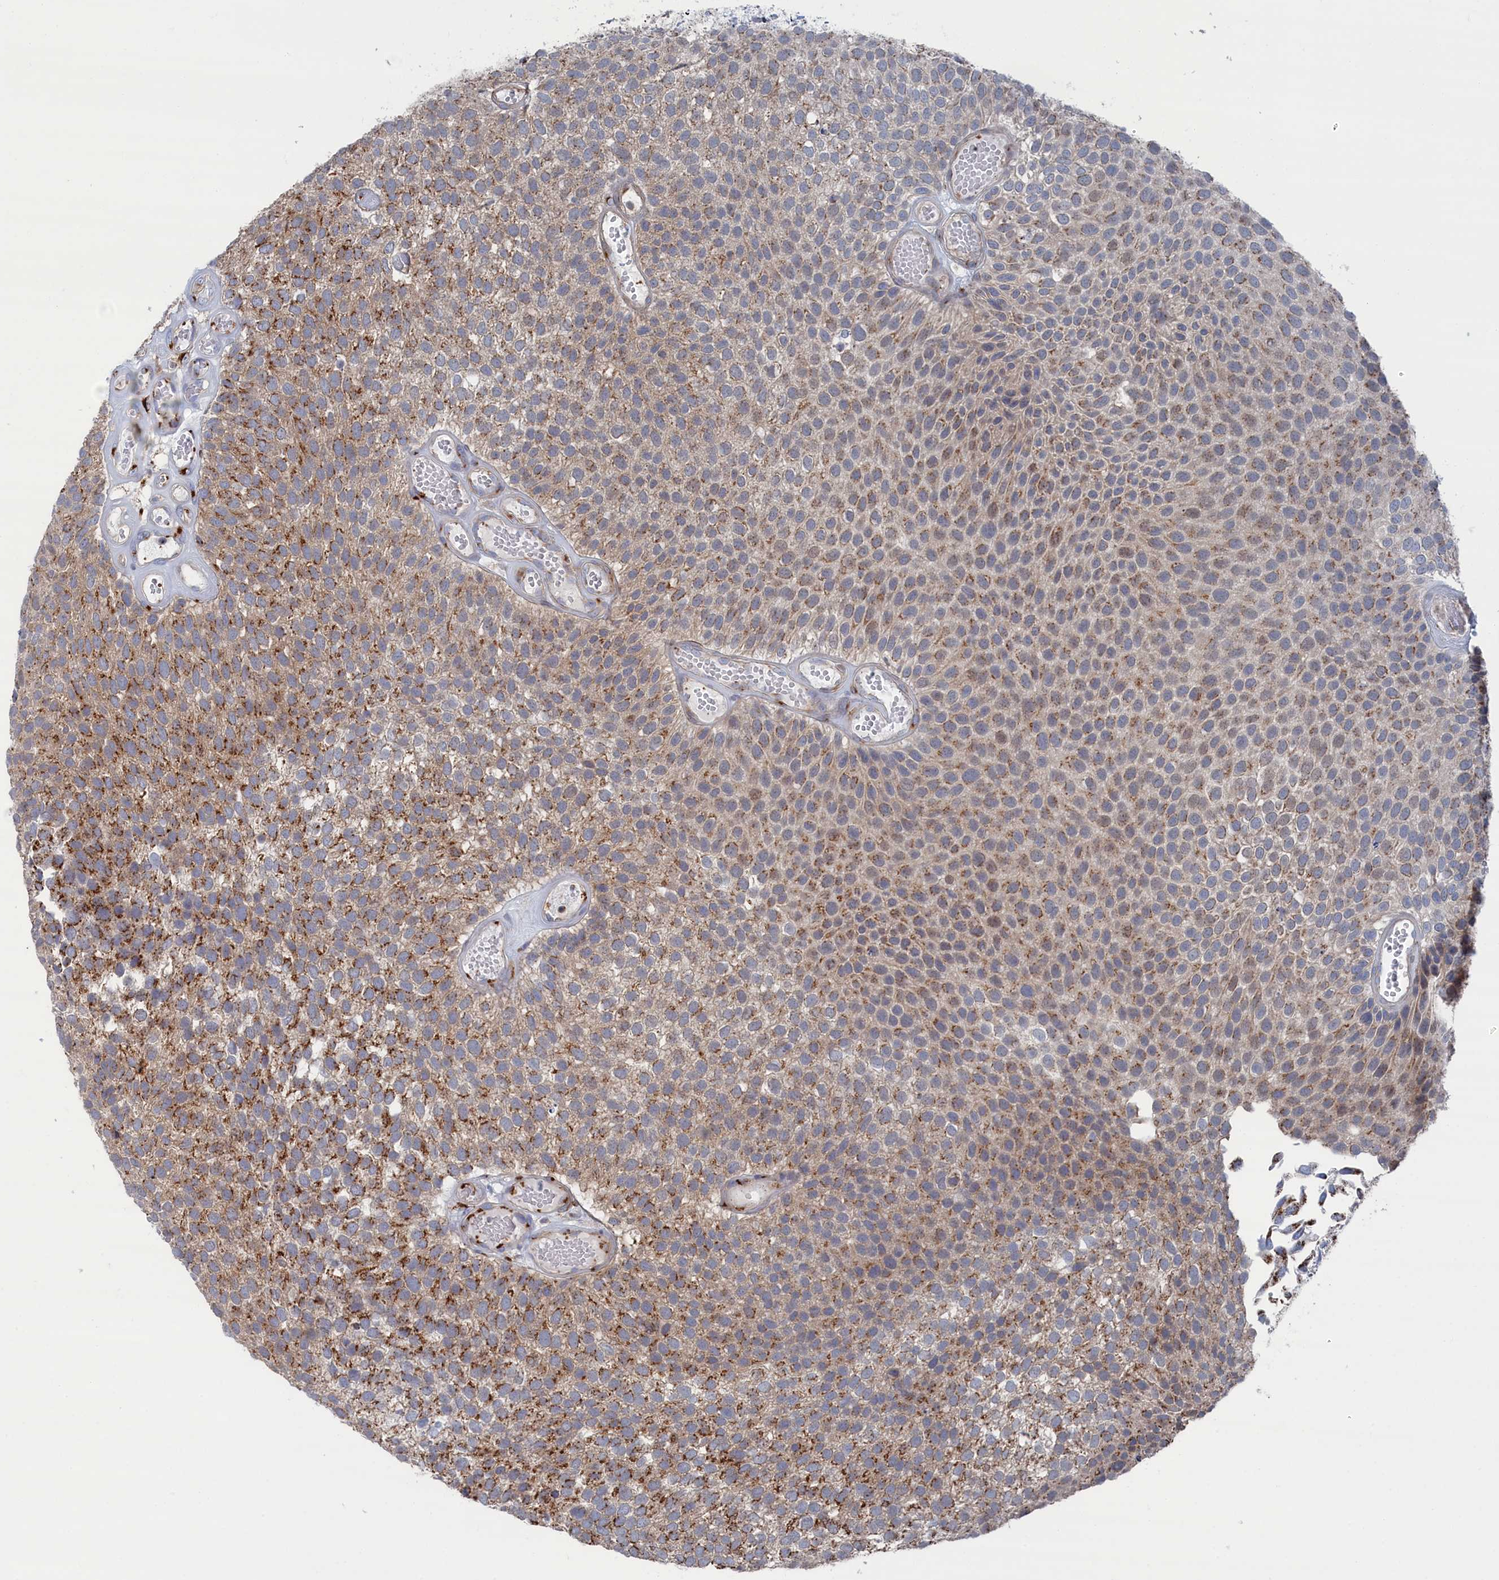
{"staining": {"intensity": "moderate", "quantity": "25%-75%", "location": "cytoplasmic/membranous"}, "tissue": "urothelial cancer", "cell_type": "Tumor cells", "image_type": "cancer", "snomed": [{"axis": "morphology", "description": "Urothelial carcinoma, Low grade"}, {"axis": "topography", "description": "Urinary bladder"}], "caption": "The photomicrograph exhibits immunohistochemical staining of urothelial carcinoma (low-grade). There is moderate cytoplasmic/membranous staining is appreciated in about 25%-75% of tumor cells.", "gene": "IRX1", "patient": {"sex": "male", "age": 89}}